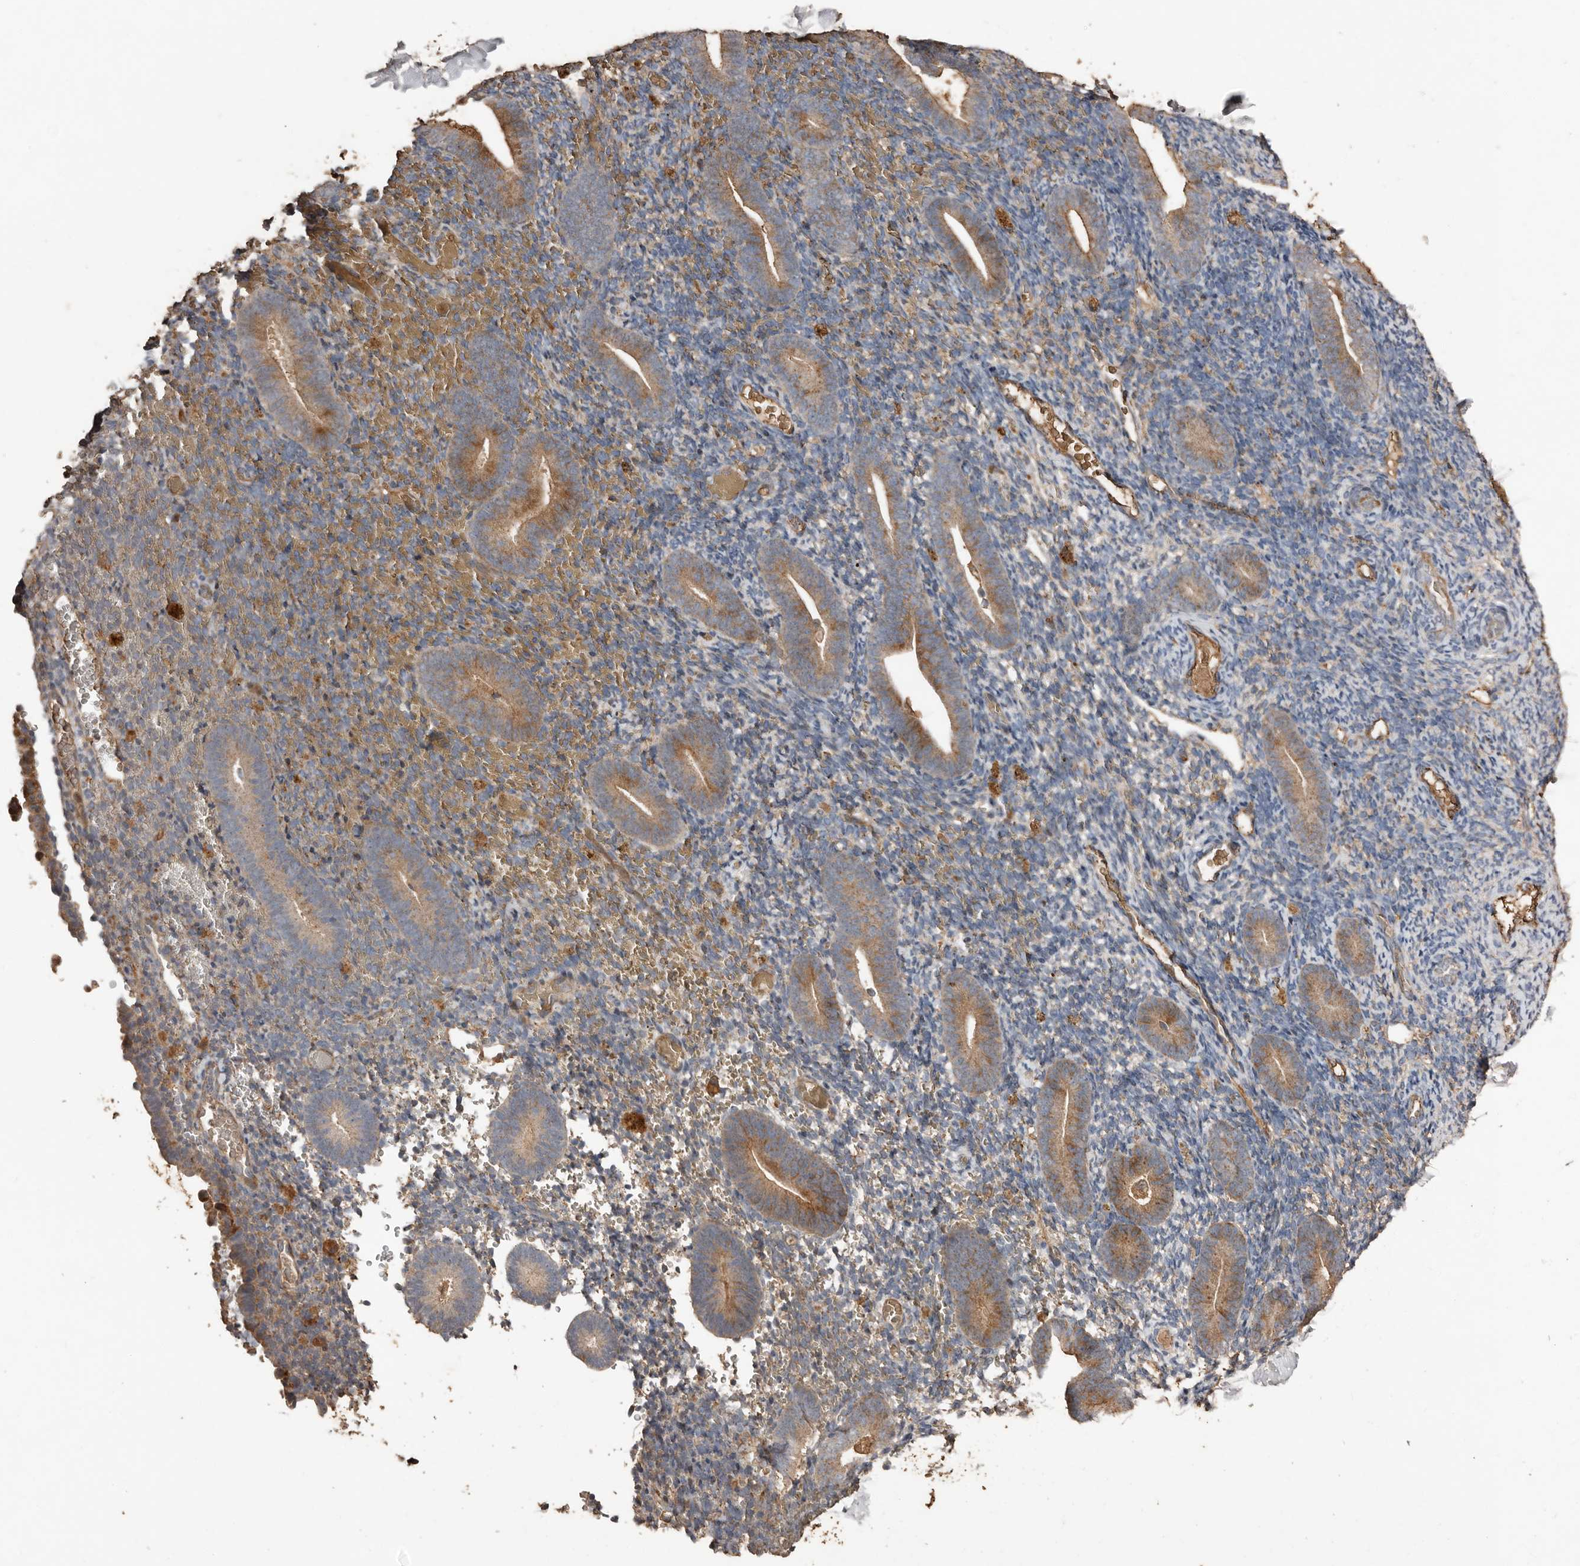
{"staining": {"intensity": "weak", "quantity": "<25%", "location": "cytoplasmic/membranous"}, "tissue": "endometrium", "cell_type": "Cells in endometrial stroma", "image_type": "normal", "snomed": [{"axis": "morphology", "description": "Normal tissue, NOS"}, {"axis": "topography", "description": "Endometrium"}], "caption": "Benign endometrium was stained to show a protein in brown. There is no significant positivity in cells in endometrial stroma.", "gene": "RANBP17", "patient": {"sex": "female", "age": 51}}